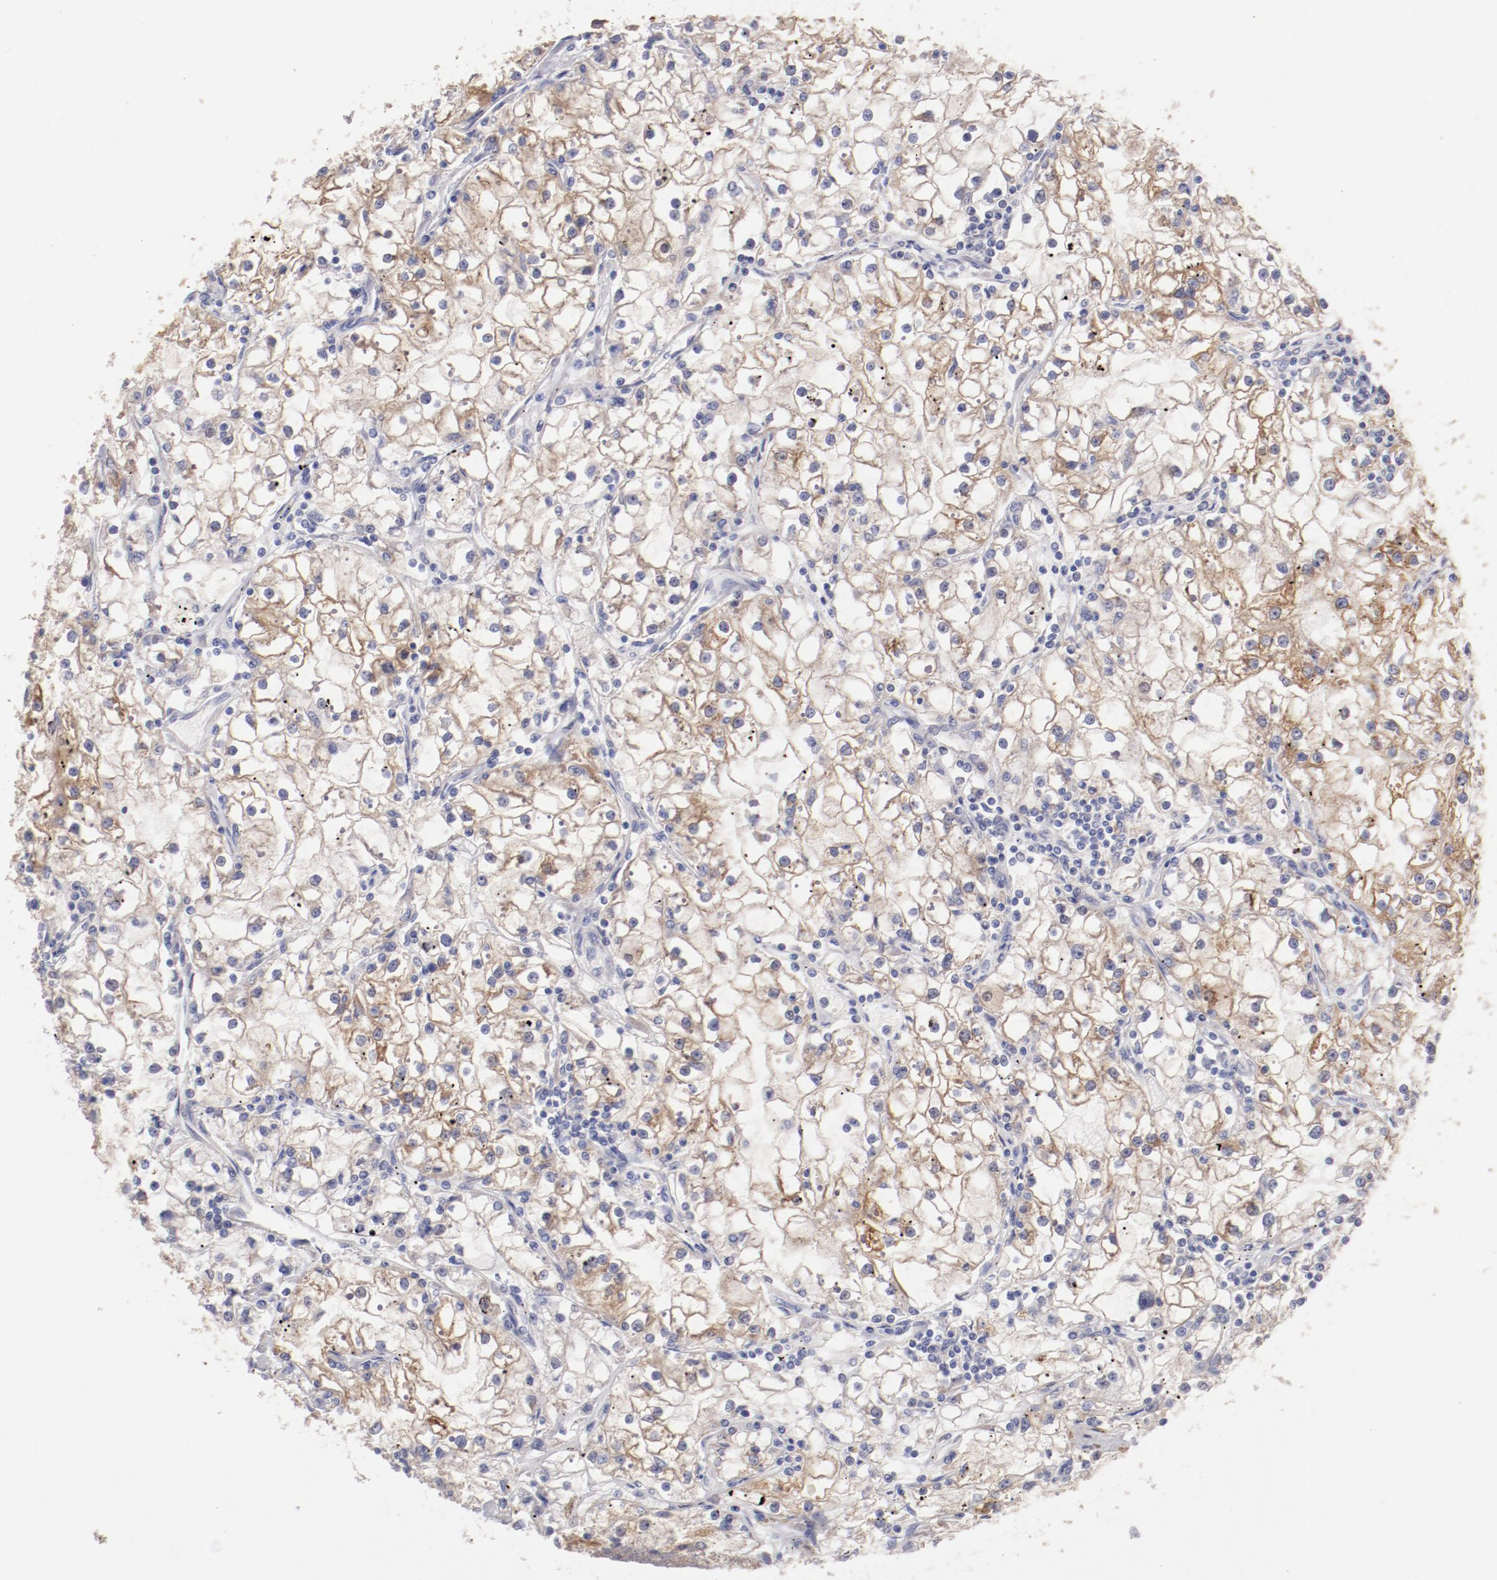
{"staining": {"intensity": "weak", "quantity": "25%-75%", "location": "cytoplasmic/membranous"}, "tissue": "renal cancer", "cell_type": "Tumor cells", "image_type": "cancer", "snomed": [{"axis": "morphology", "description": "Adenocarcinoma, NOS"}, {"axis": "topography", "description": "Kidney"}], "caption": "Immunohistochemical staining of adenocarcinoma (renal) shows weak cytoplasmic/membranous protein staining in about 25%-75% of tumor cells.", "gene": "ENTPD5", "patient": {"sex": "male", "age": 56}}